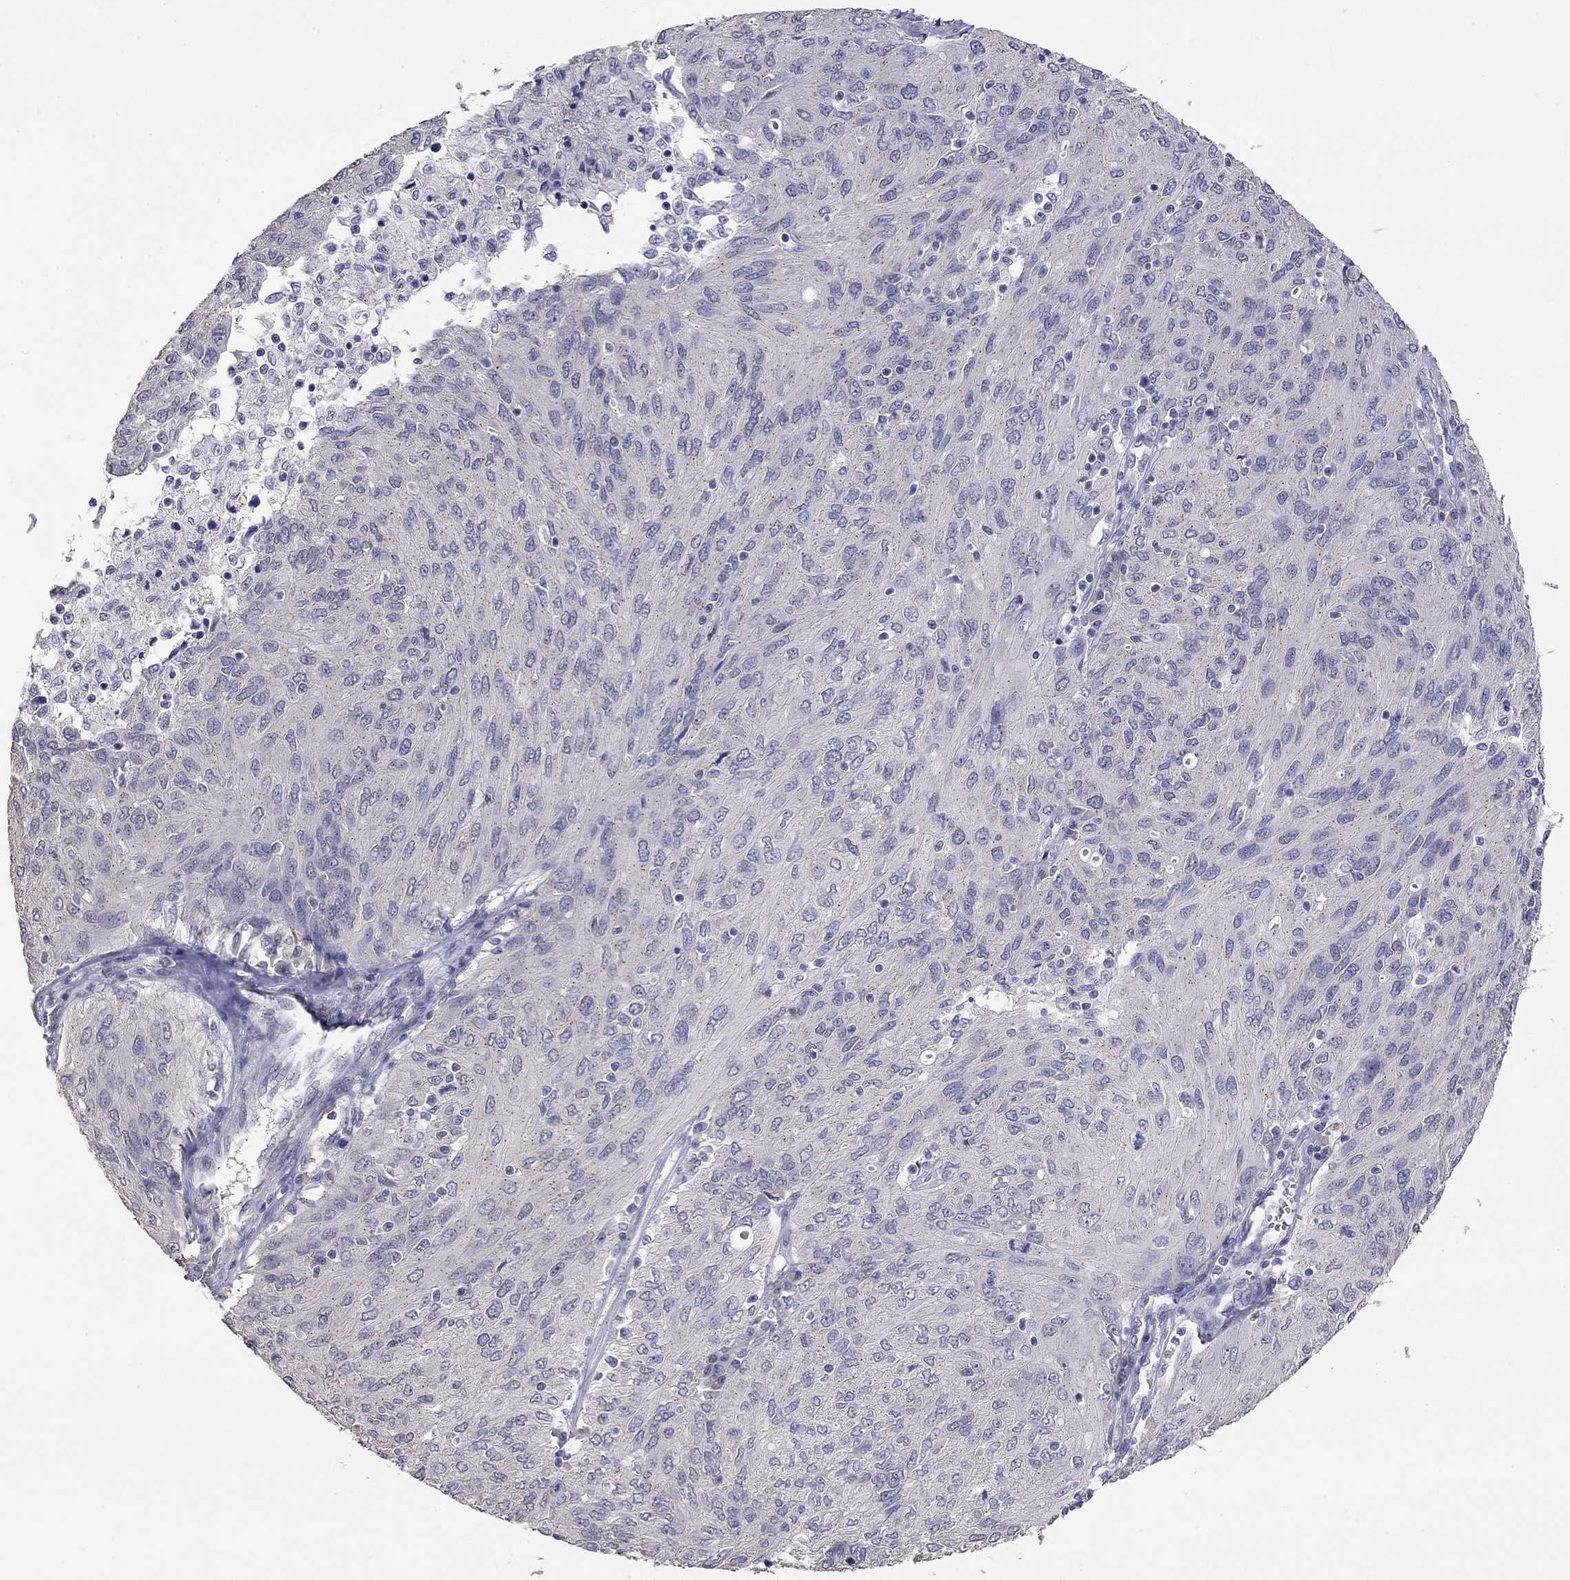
{"staining": {"intensity": "negative", "quantity": "none", "location": "none"}, "tissue": "ovarian cancer", "cell_type": "Tumor cells", "image_type": "cancer", "snomed": [{"axis": "morphology", "description": "Carcinoma, endometroid"}, {"axis": "topography", "description": "Ovary"}], "caption": "IHC of ovarian cancer exhibits no staining in tumor cells.", "gene": "WNK3", "patient": {"sex": "female", "age": 50}}